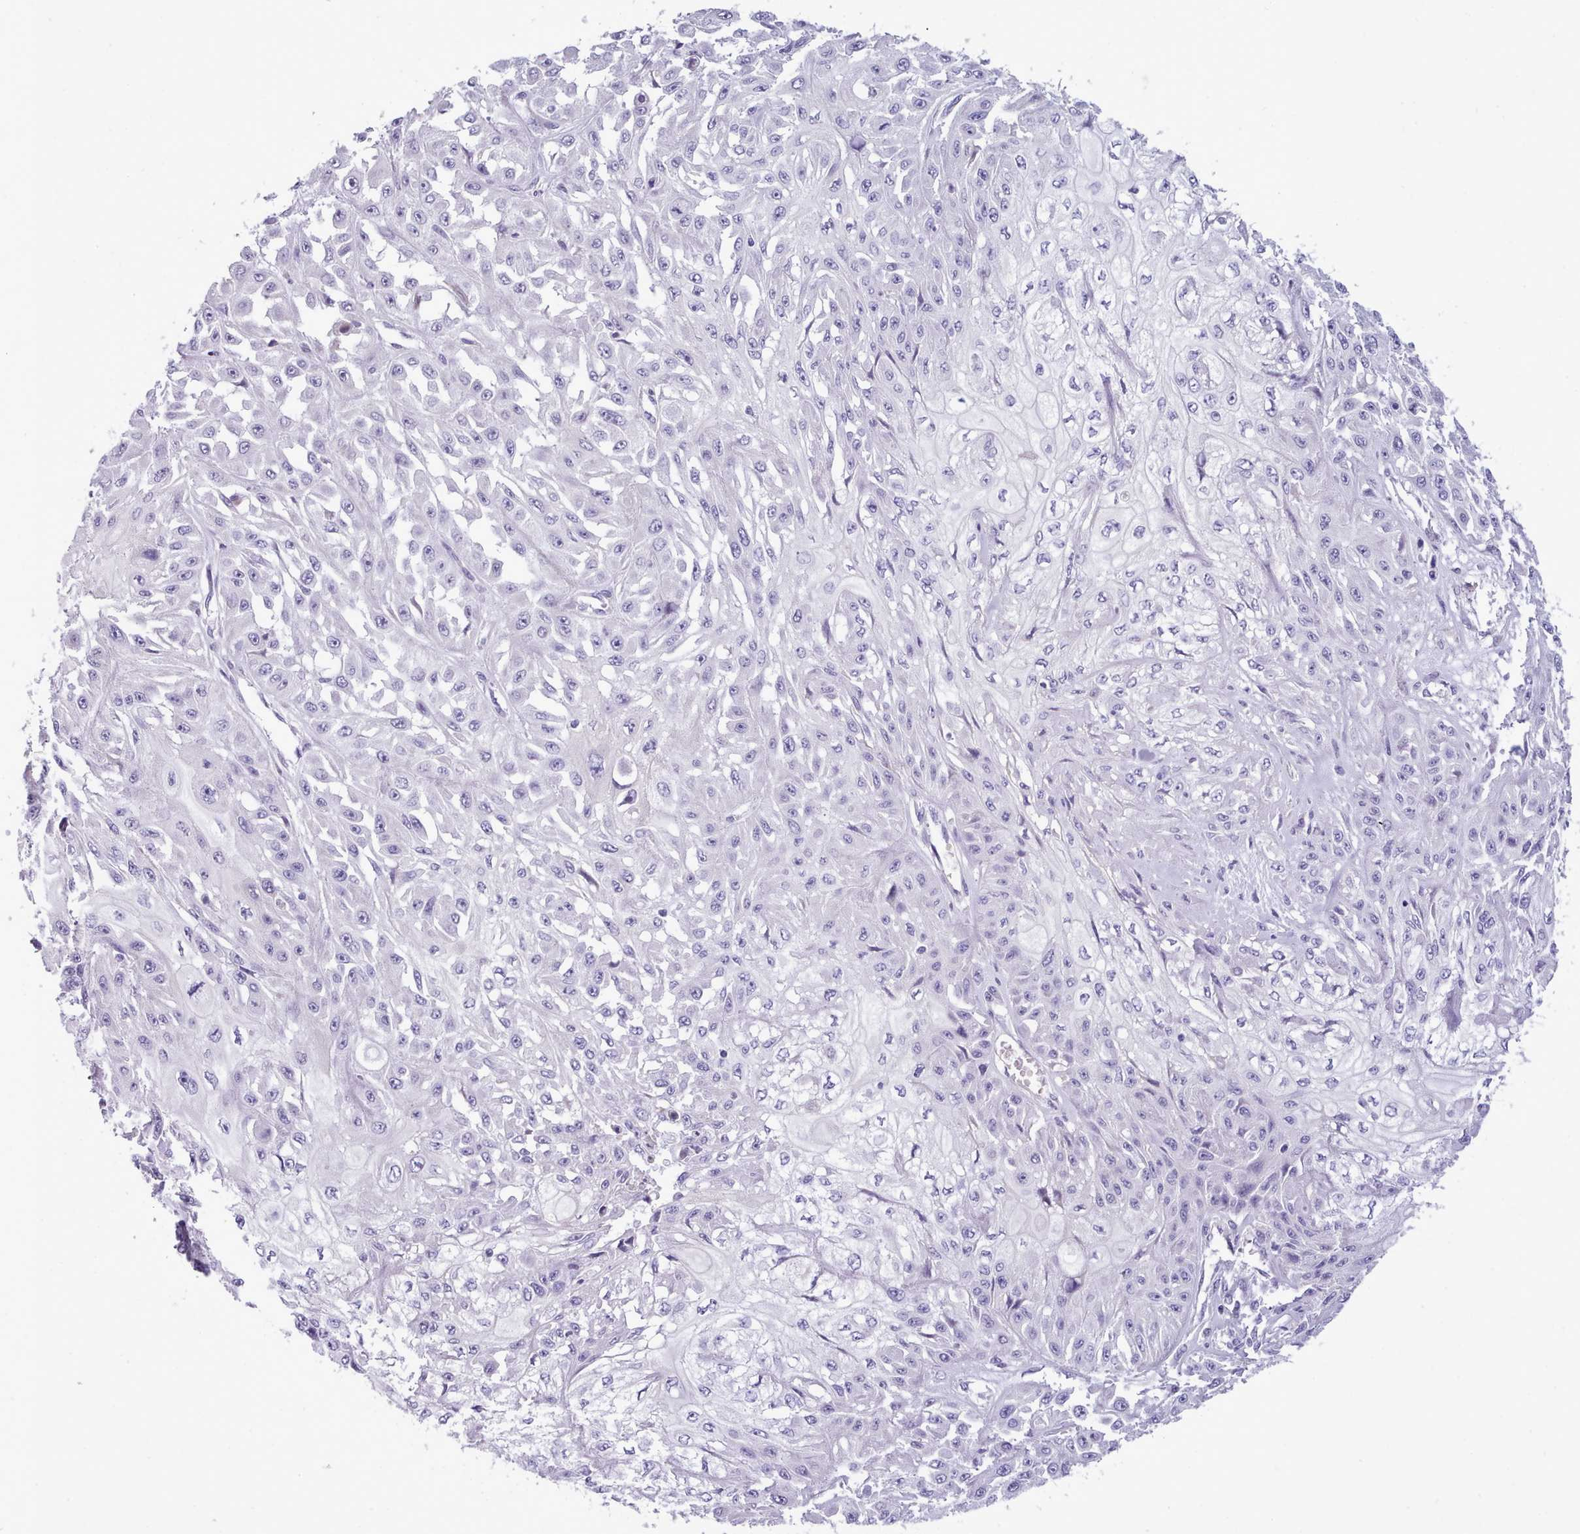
{"staining": {"intensity": "negative", "quantity": "none", "location": "none"}, "tissue": "skin cancer", "cell_type": "Tumor cells", "image_type": "cancer", "snomed": [{"axis": "morphology", "description": "Squamous cell carcinoma, NOS"}, {"axis": "morphology", "description": "Squamous cell carcinoma, metastatic, NOS"}, {"axis": "topography", "description": "Skin"}, {"axis": "topography", "description": "Lymph node"}], "caption": "Tumor cells show no significant protein staining in squamous cell carcinoma (skin). (DAB IHC, high magnification).", "gene": "CYP2A13", "patient": {"sex": "male", "age": 75}}